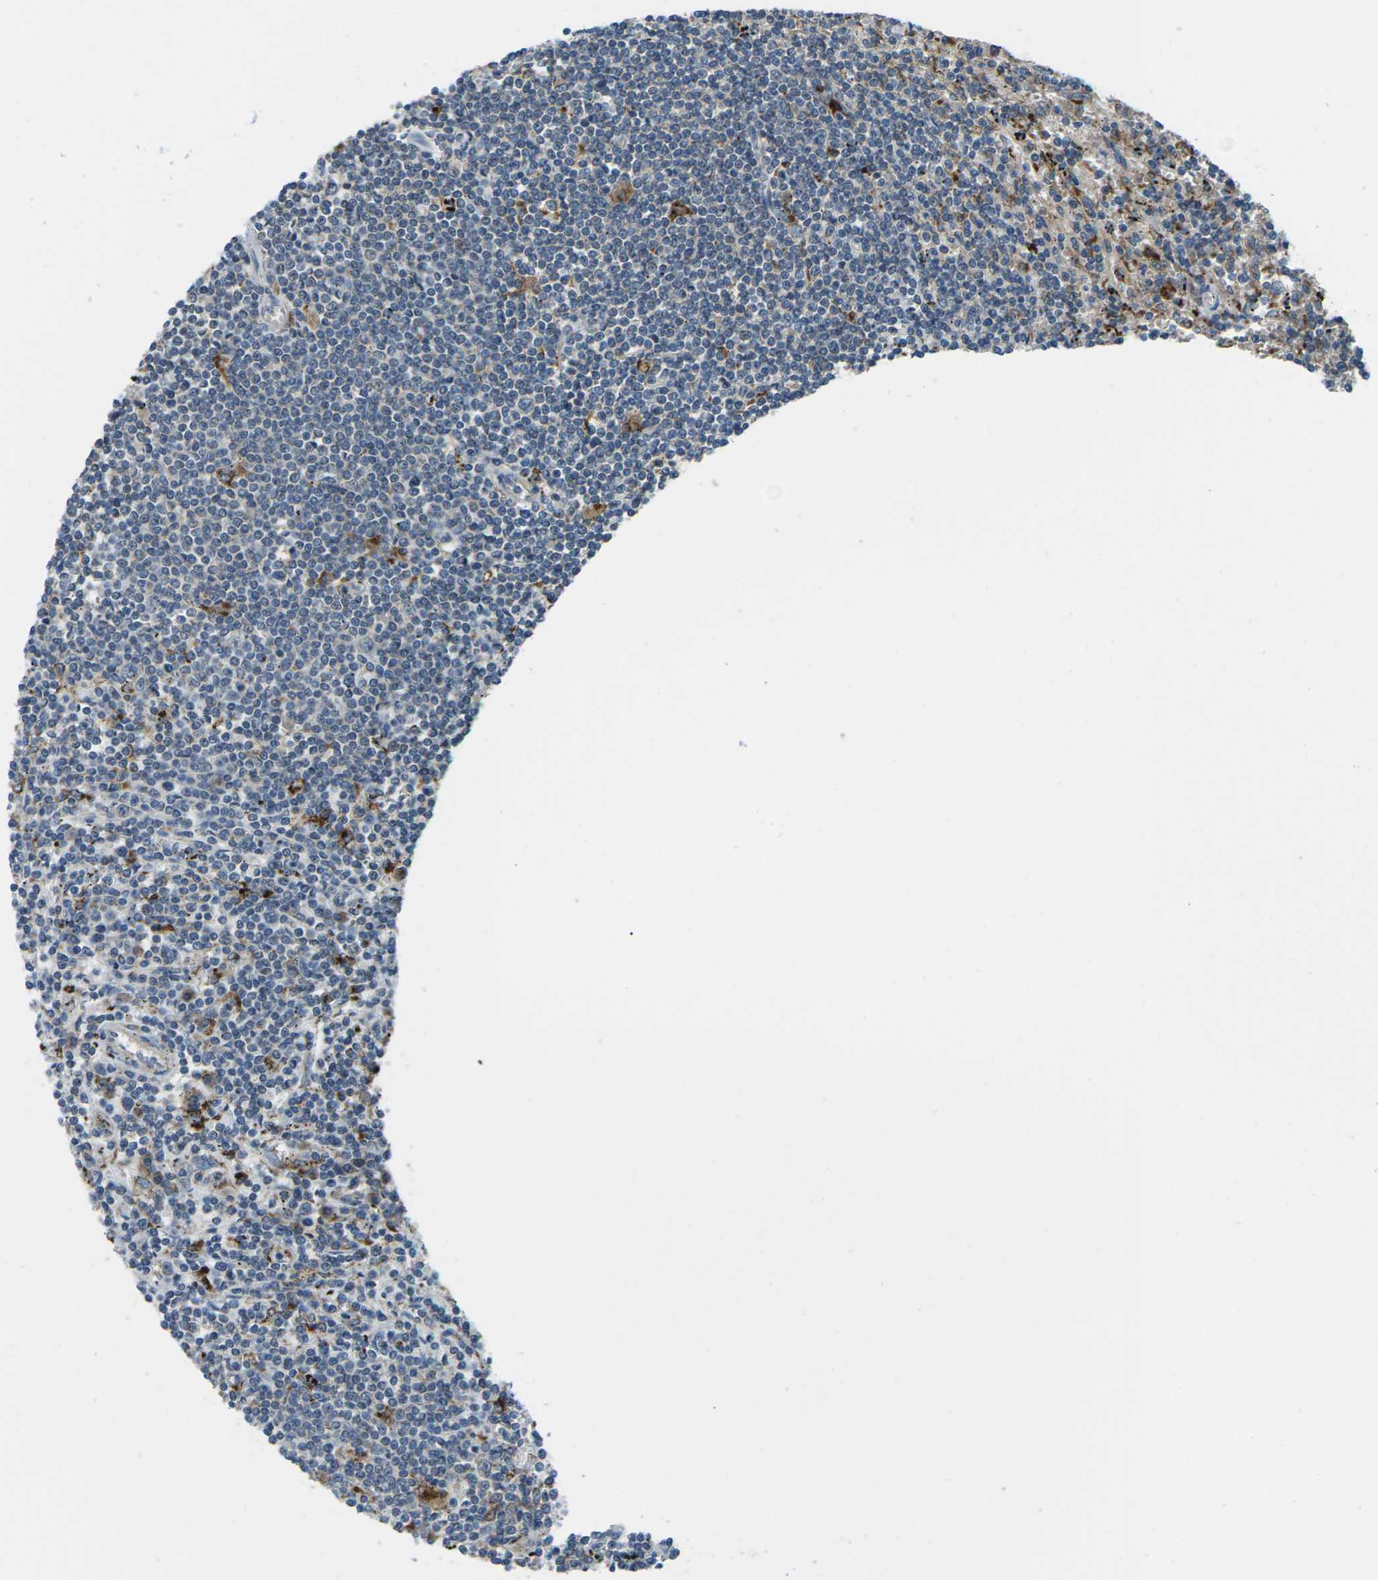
{"staining": {"intensity": "weak", "quantity": "<25%", "location": "cytoplasmic/membranous"}, "tissue": "lymphoma", "cell_type": "Tumor cells", "image_type": "cancer", "snomed": [{"axis": "morphology", "description": "Malignant lymphoma, non-Hodgkin's type, Low grade"}, {"axis": "topography", "description": "Spleen"}], "caption": "Immunohistochemistry of human lymphoma exhibits no staining in tumor cells.", "gene": "SLC31A2", "patient": {"sex": "male", "age": 76}}